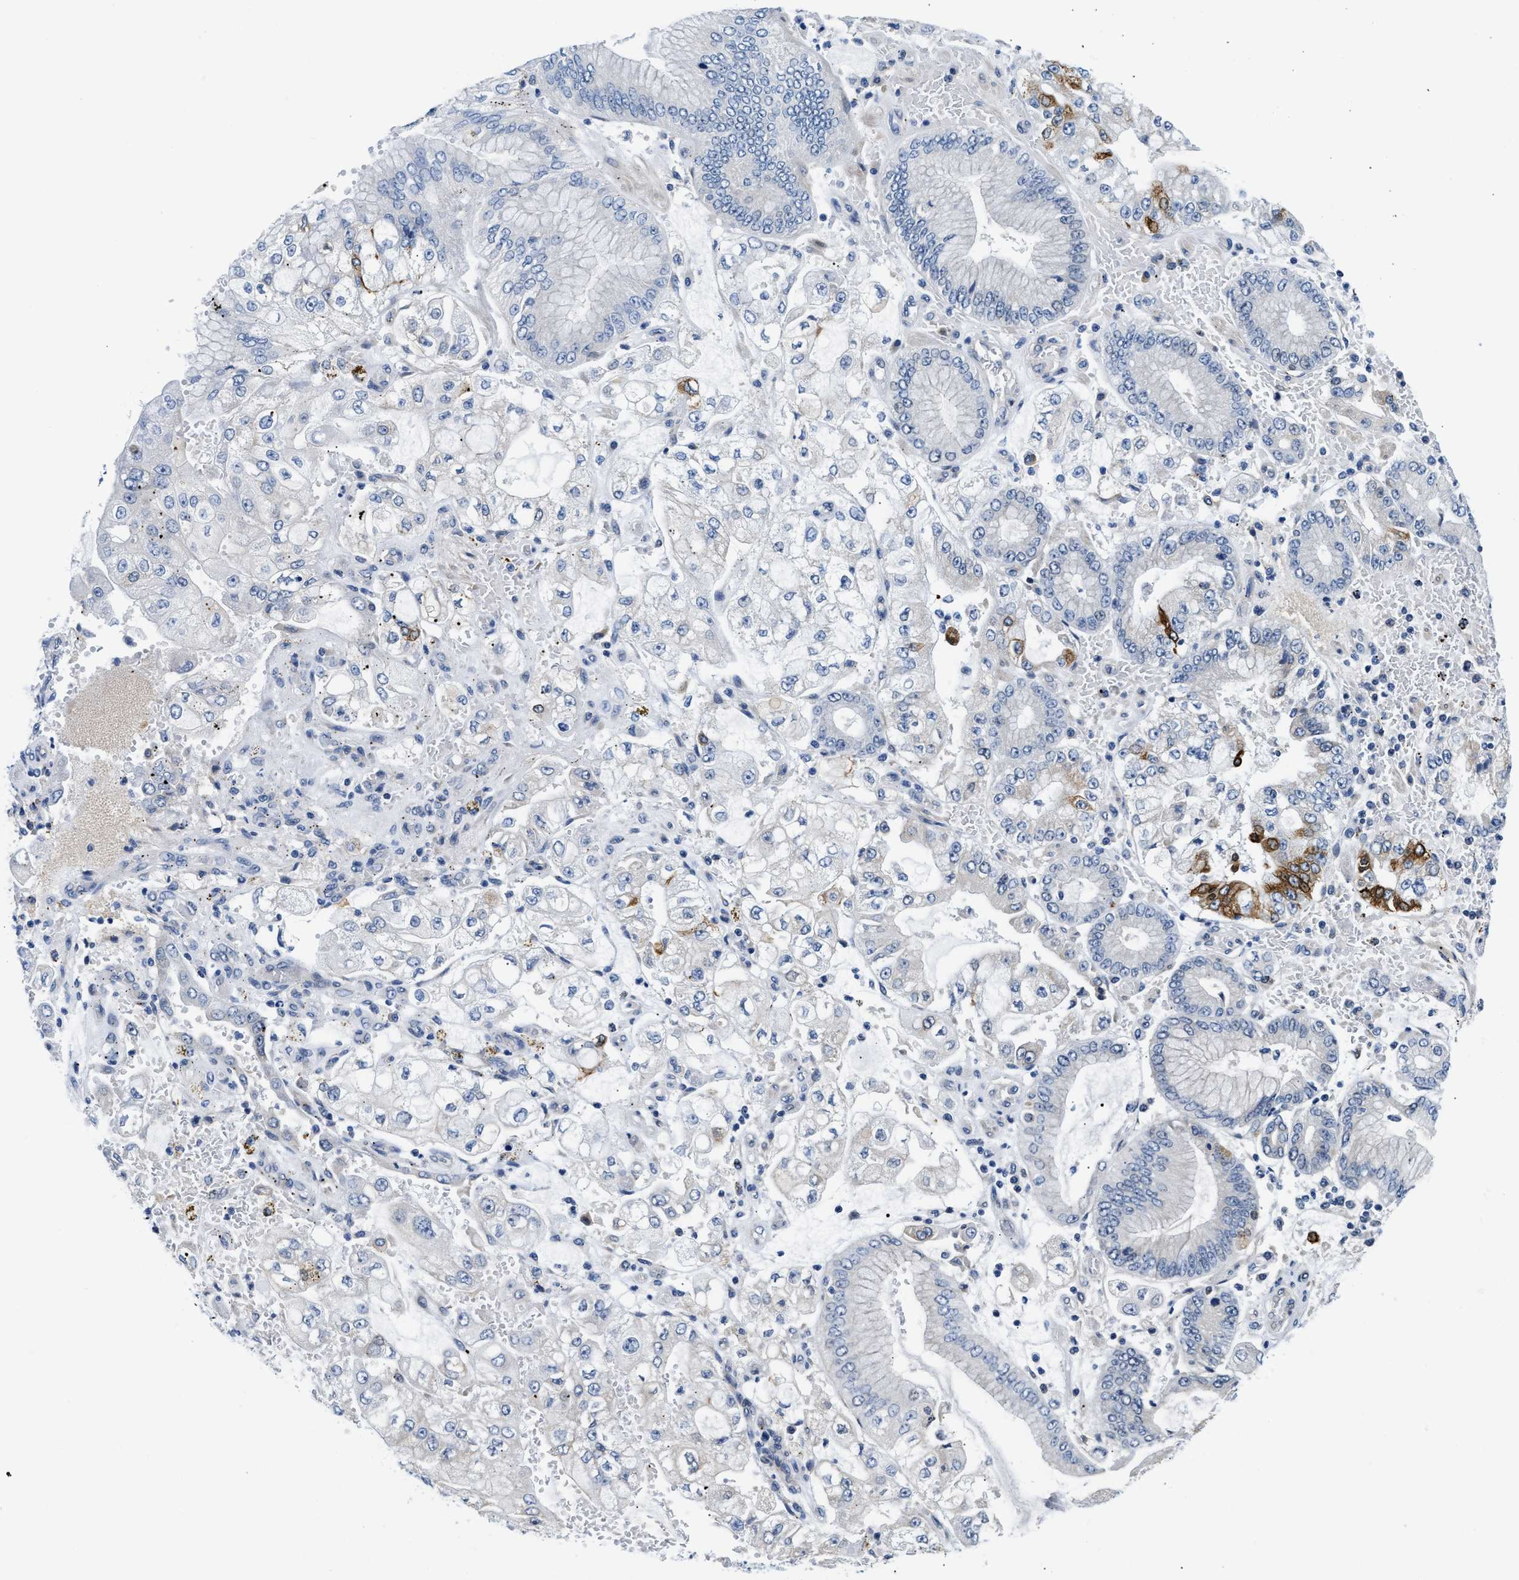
{"staining": {"intensity": "moderate", "quantity": "<25%", "location": "cytoplasmic/membranous"}, "tissue": "stomach cancer", "cell_type": "Tumor cells", "image_type": "cancer", "snomed": [{"axis": "morphology", "description": "Adenocarcinoma, NOS"}, {"axis": "topography", "description": "Stomach"}], "caption": "Moderate cytoplasmic/membranous protein positivity is present in approximately <25% of tumor cells in stomach cancer.", "gene": "CLGN", "patient": {"sex": "male", "age": 76}}